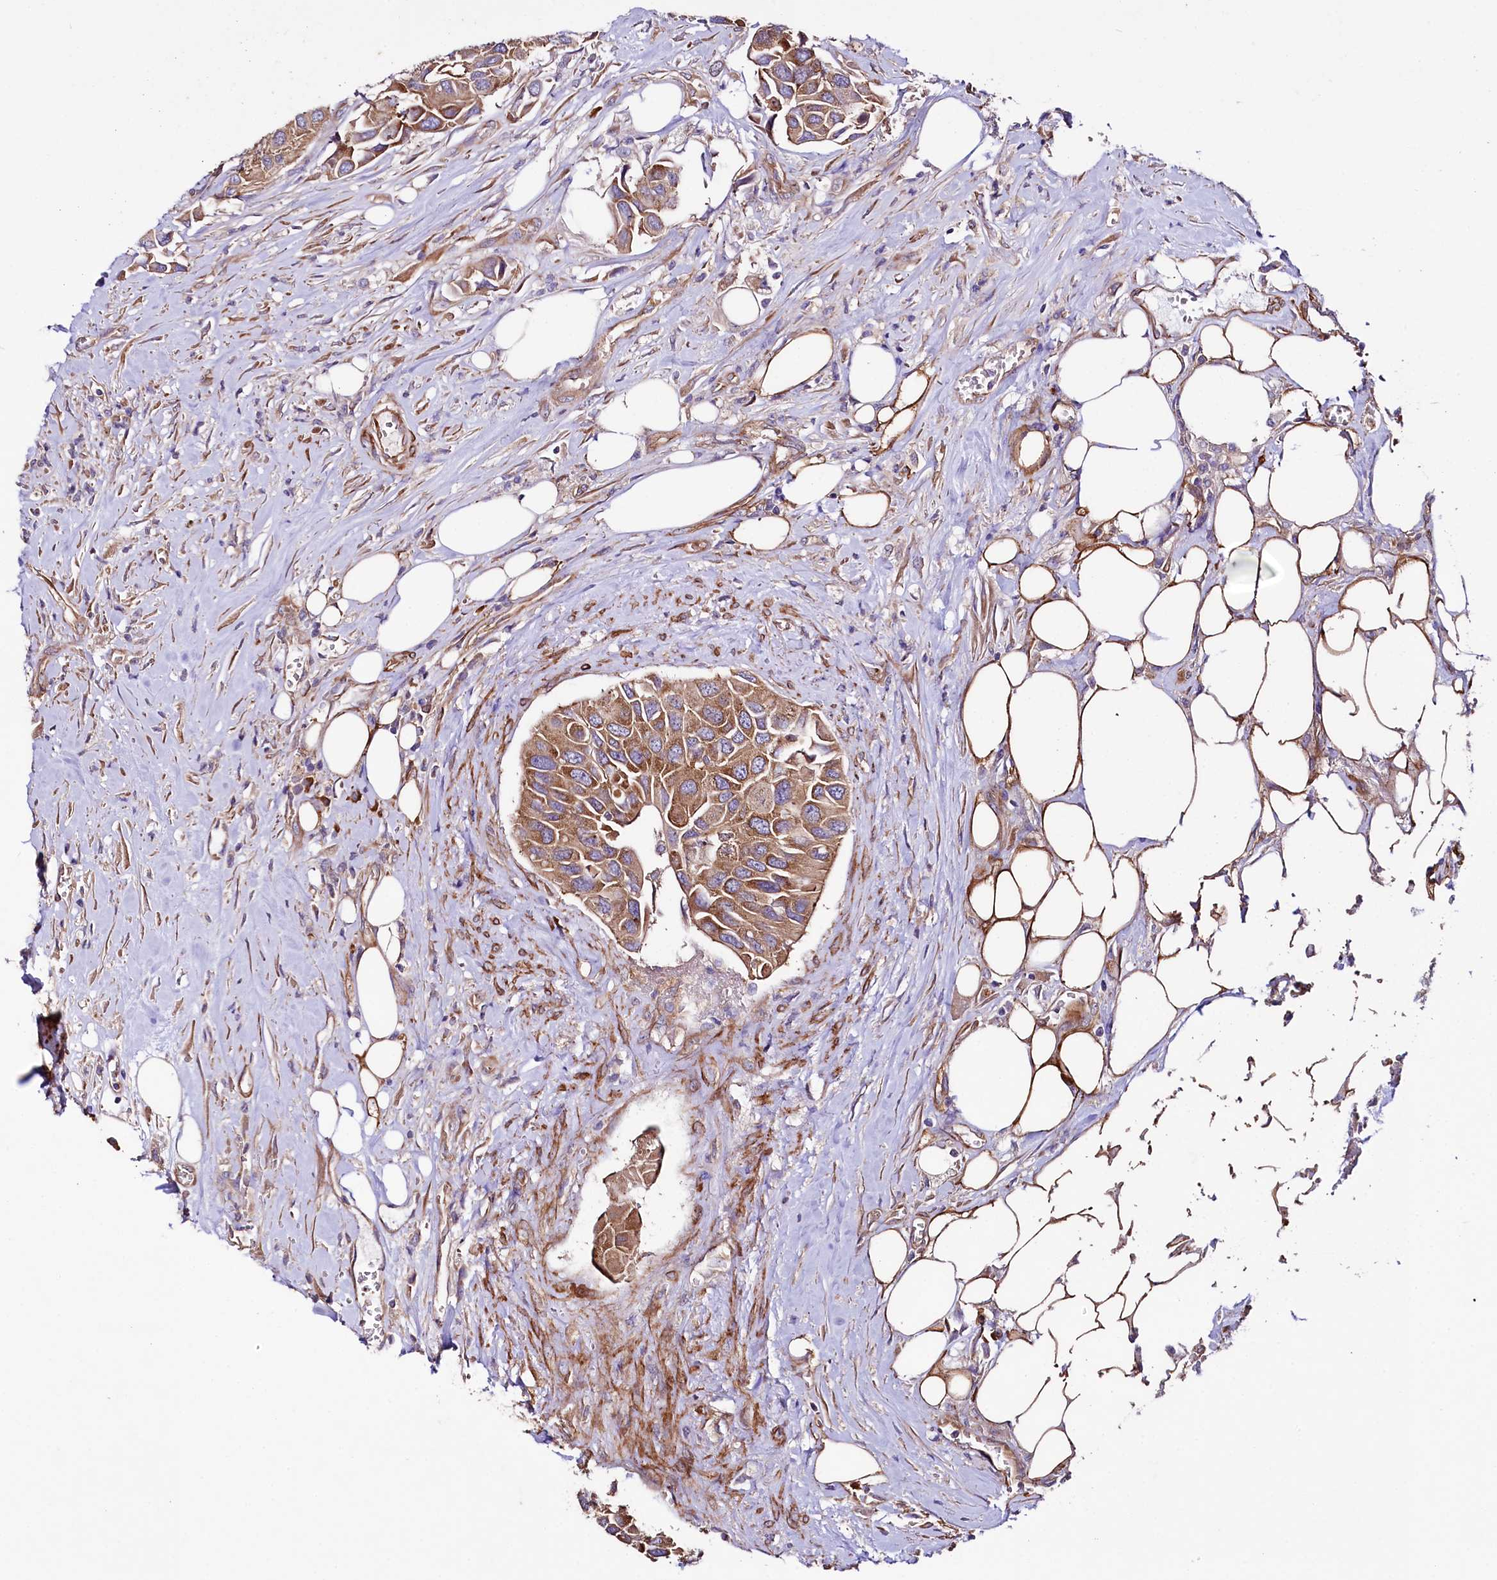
{"staining": {"intensity": "moderate", "quantity": ">75%", "location": "cytoplasmic/membranous"}, "tissue": "urothelial cancer", "cell_type": "Tumor cells", "image_type": "cancer", "snomed": [{"axis": "morphology", "description": "Urothelial carcinoma, High grade"}, {"axis": "topography", "description": "Urinary bladder"}], "caption": "Tumor cells show medium levels of moderate cytoplasmic/membranous expression in approximately >75% of cells in human urothelial cancer.", "gene": "SPATS2", "patient": {"sex": "male", "age": 74}}